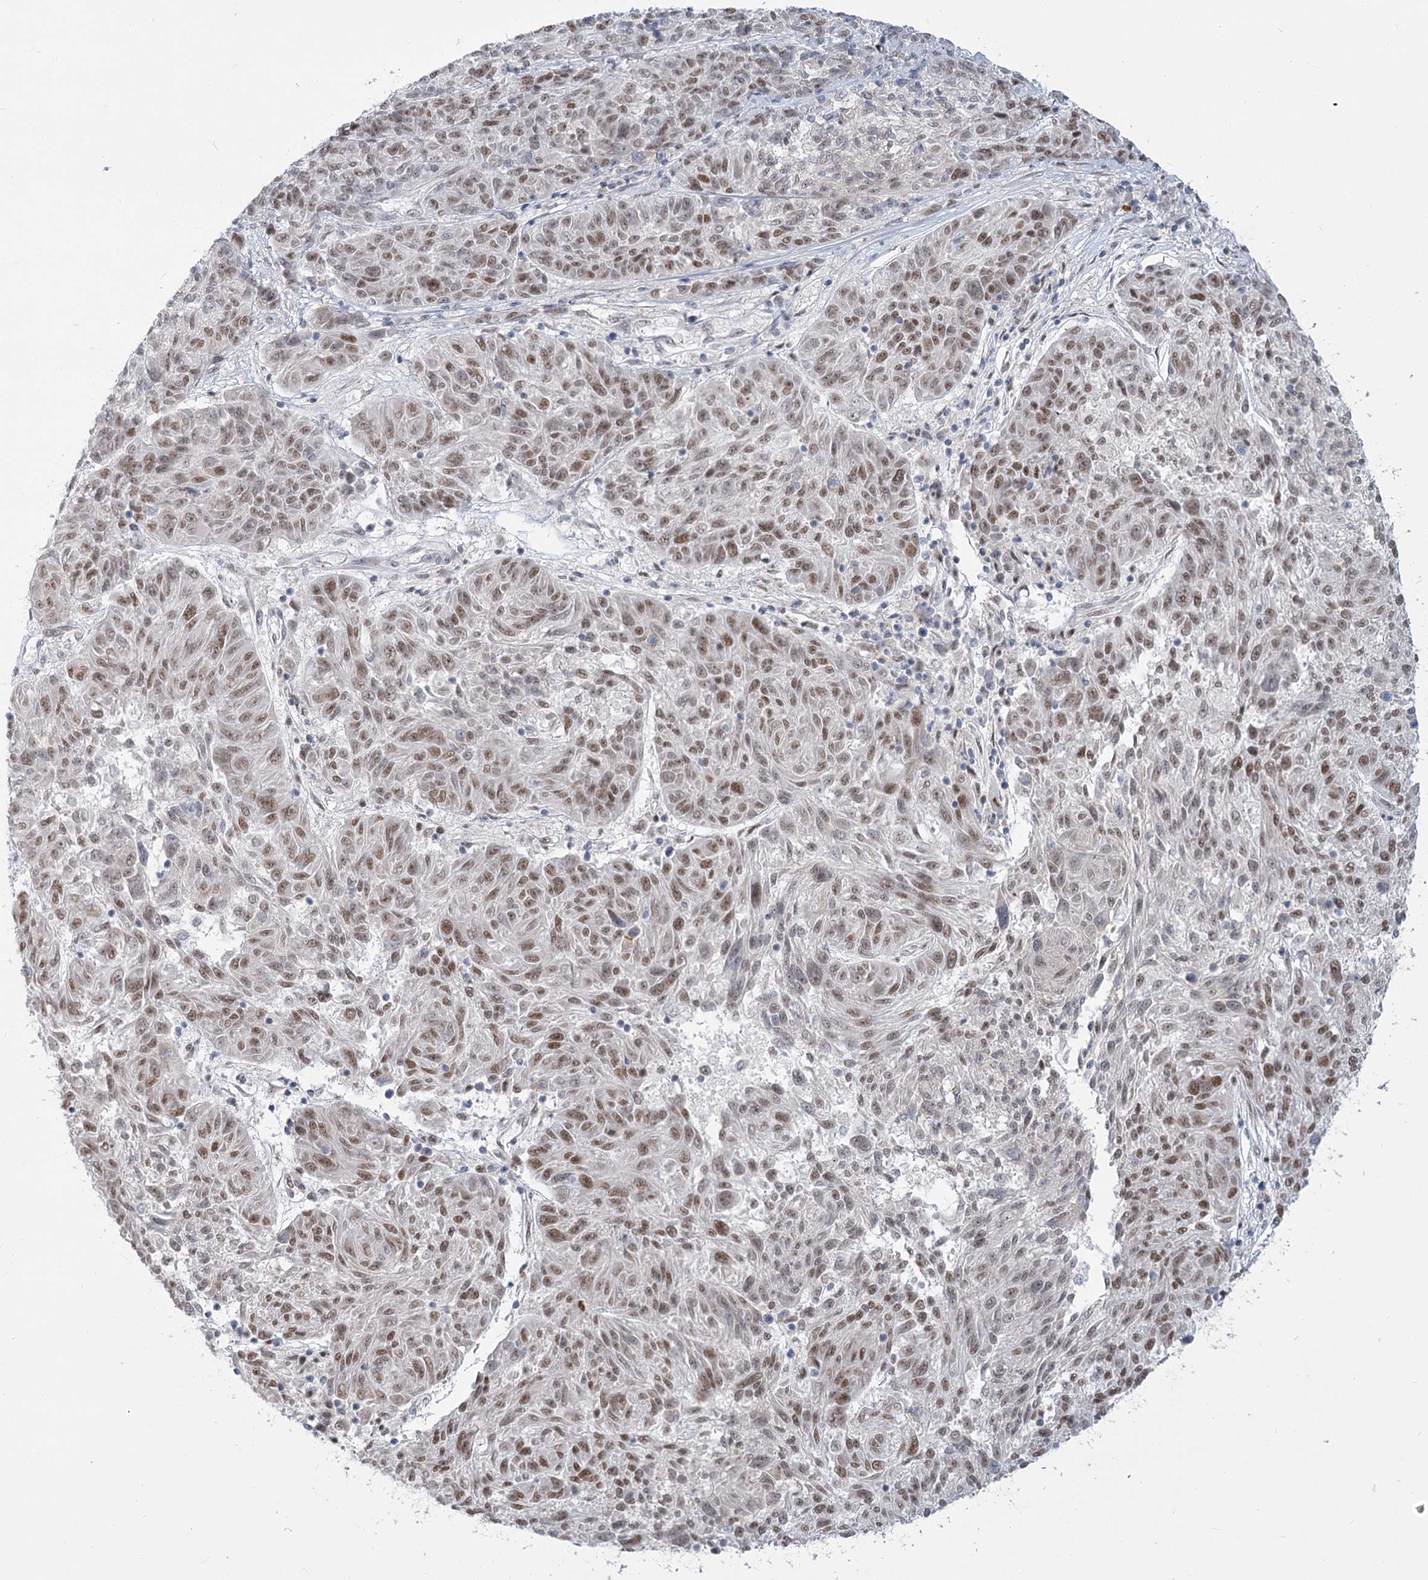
{"staining": {"intensity": "moderate", "quantity": ">75%", "location": "nuclear"}, "tissue": "melanoma", "cell_type": "Tumor cells", "image_type": "cancer", "snomed": [{"axis": "morphology", "description": "Malignant melanoma, NOS"}, {"axis": "topography", "description": "Skin"}], "caption": "Protein positivity by immunohistochemistry (IHC) demonstrates moderate nuclear expression in approximately >75% of tumor cells in malignant melanoma. (DAB (3,3'-diaminobenzidine) IHC, brown staining for protein, blue staining for nuclei).", "gene": "MTG1", "patient": {"sex": "male", "age": 53}}